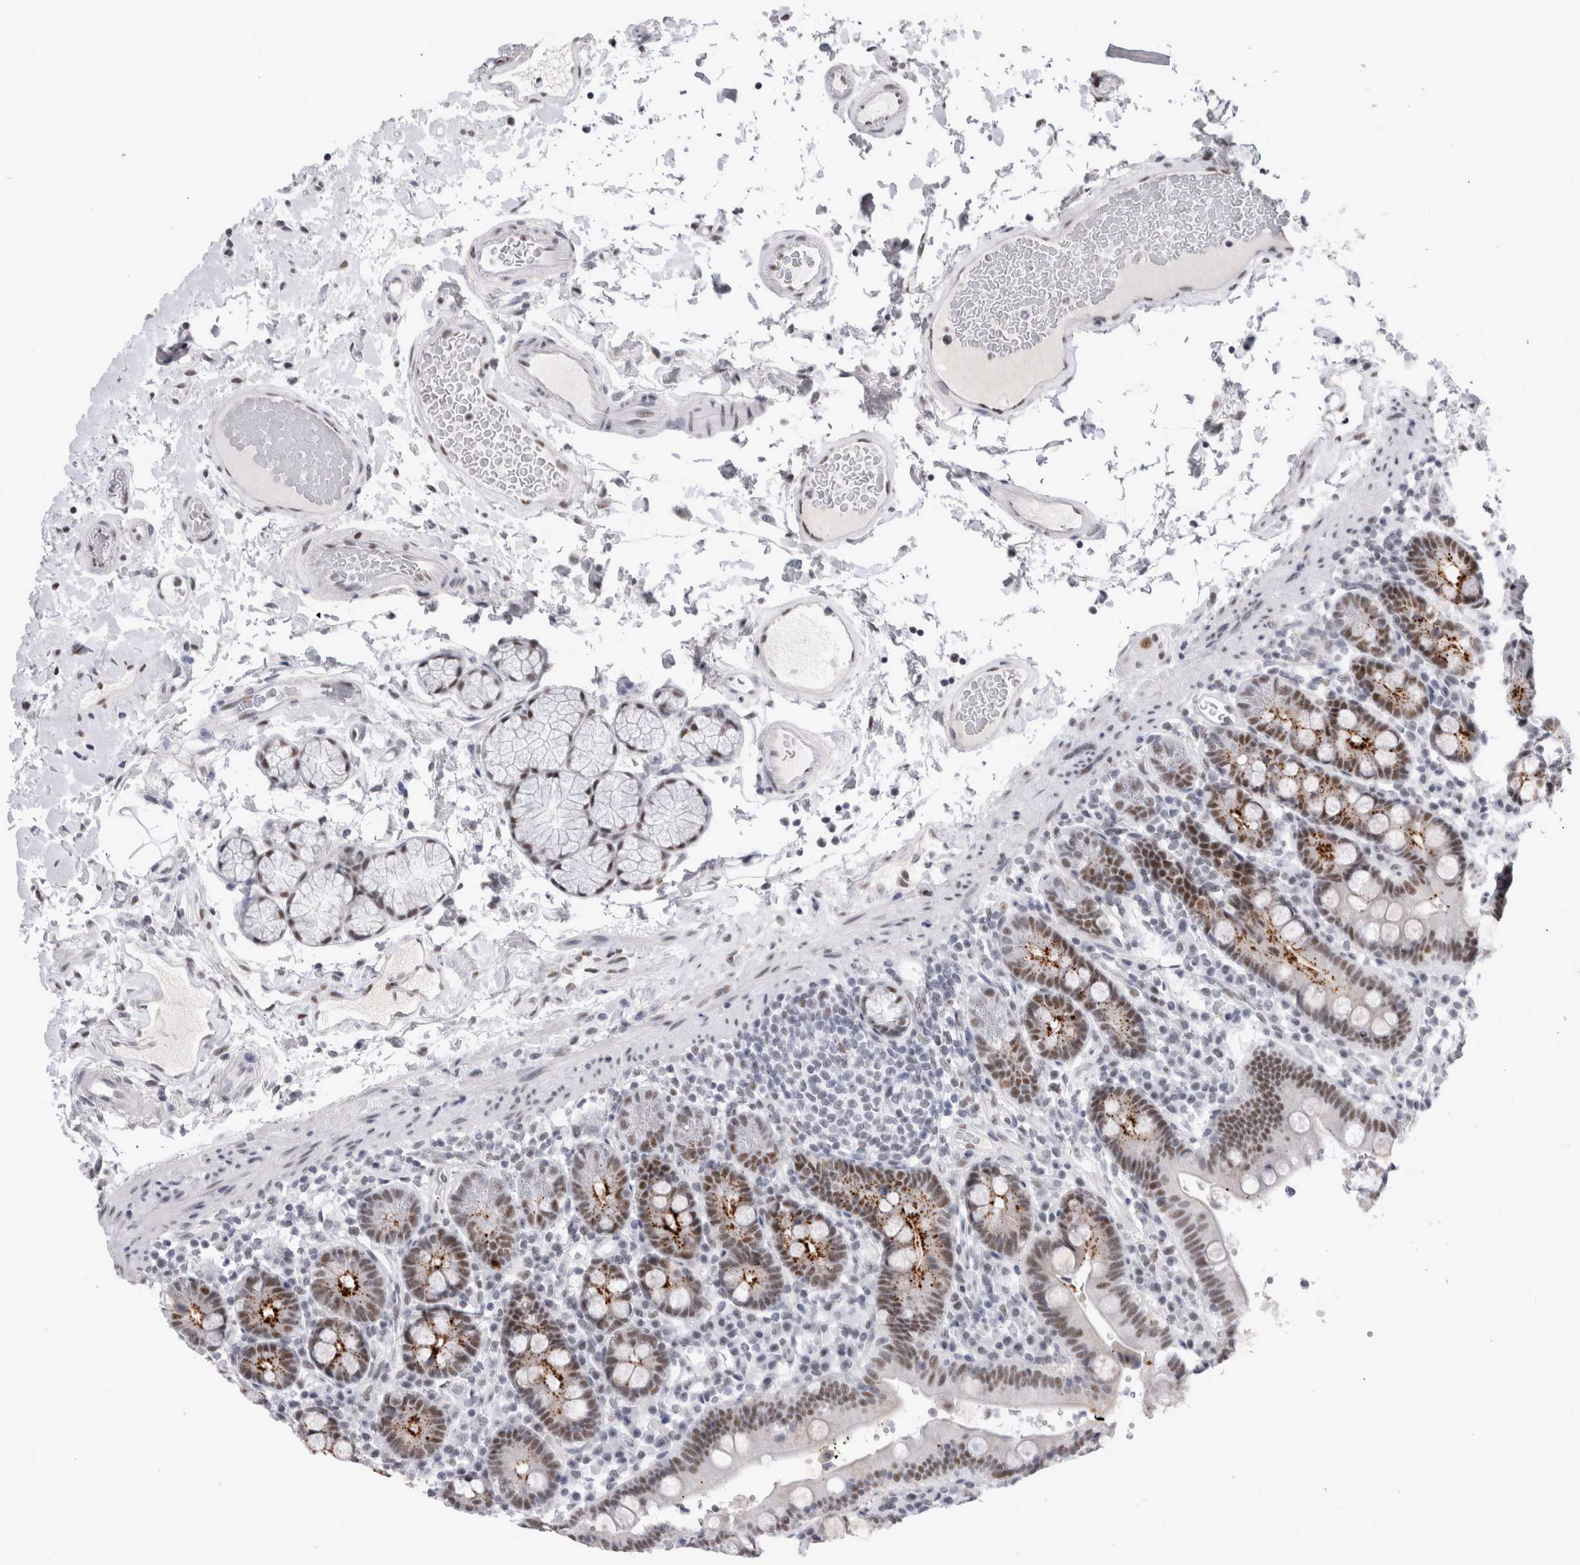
{"staining": {"intensity": "moderate", "quantity": "25%-75%", "location": "cytoplasmic/membranous,nuclear"}, "tissue": "duodenum", "cell_type": "Glandular cells", "image_type": "normal", "snomed": [{"axis": "morphology", "description": "Normal tissue, NOS"}, {"axis": "topography", "description": "Small intestine, NOS"}], "caption": "The photomicrograph exhibits staining of unremarkable duodenum, revealing moderate cytoplasmic/membranous,nuclear protein positivity (brown color) within glandular cells. (DAB IHC with brightfield microscopy, high magnification).", "gene": "API5", "patient": {"sex": "female", "age": 71}}